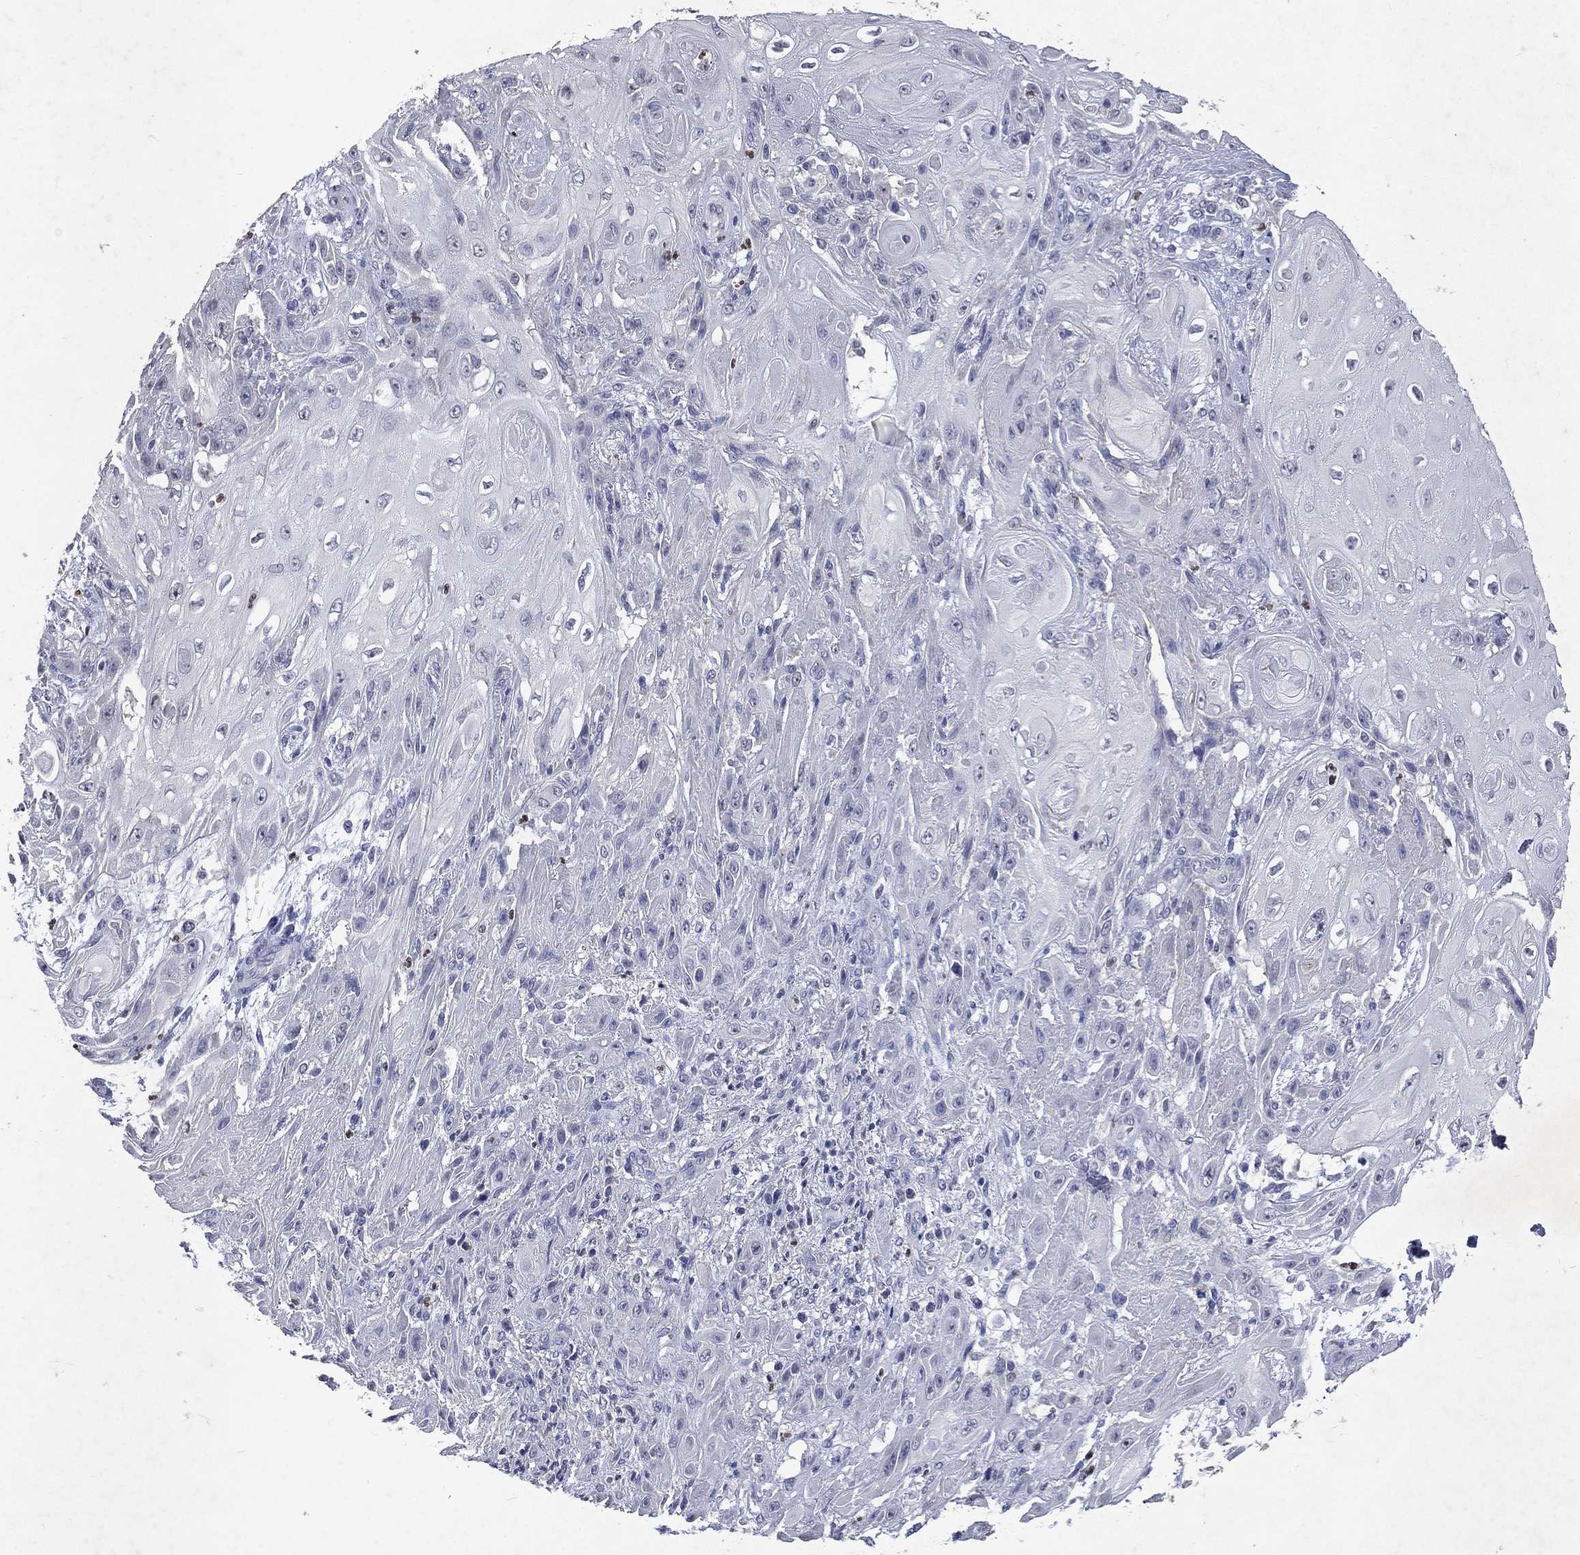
{"staining": {"intensity": "negative", "quantity": "none", "location": "none"}, "tissue": "skin cancer", "cell_type": "Tumor cells", "image_type": "cancer", "snomed": [{"axis": "morphology", "description": "Squamous cell carcinoma, NOS"}, {"axis": "topography", "description": "Skin"}], "caption": "Tumor cells show no significant protein expression in skin cancer (squamous cell carcinoma).", "gene": "SLC34A2", "patient": {"sex": "male", "age": 62}}